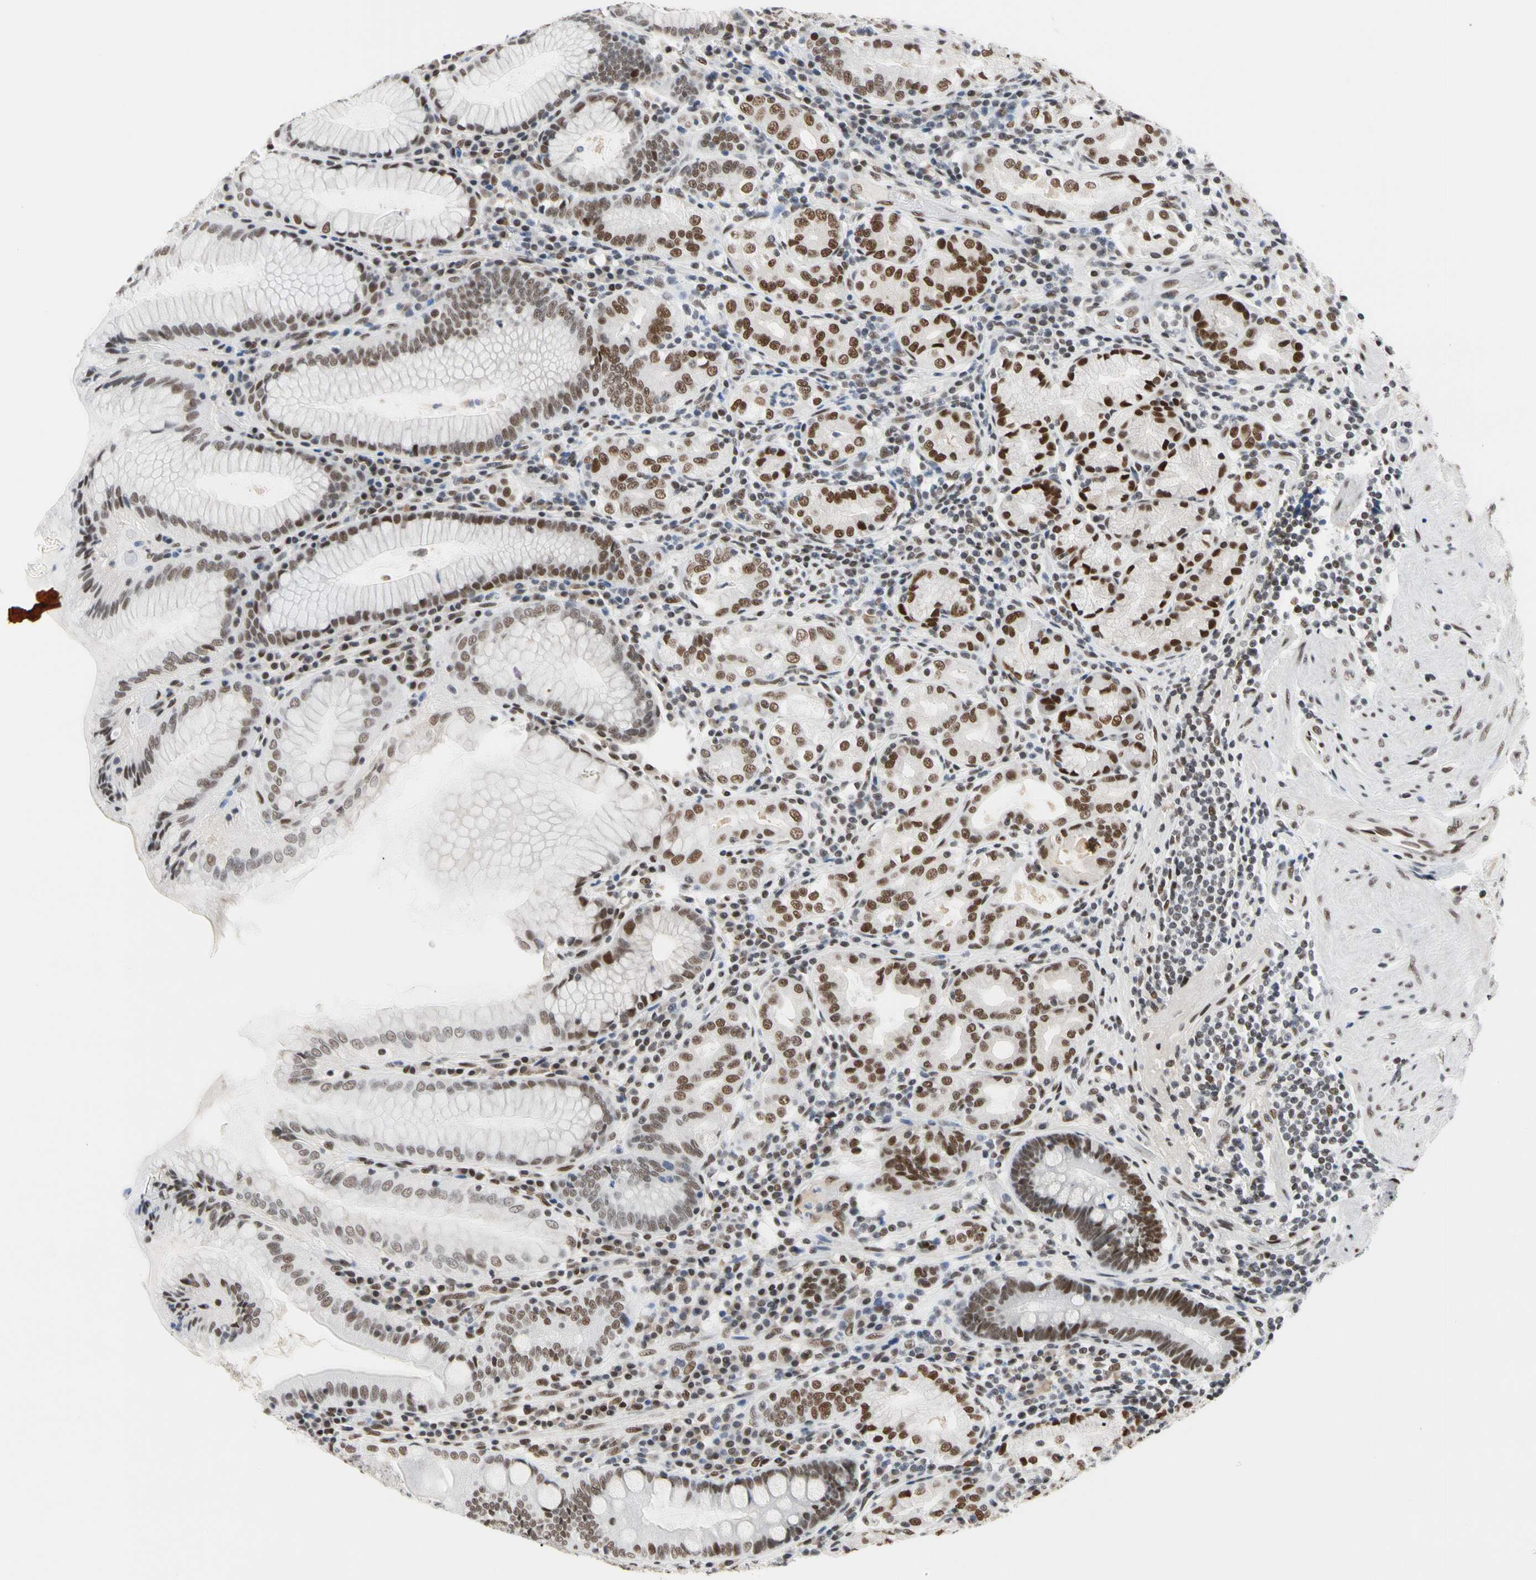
{"staining": {"intensity": "strong", "quantity": "25%-75%", "location": "nuclear"}, "tissue": "stomach", "cell_type": "Glandular cells", "image_type": "normal", "snomed": [{"axis": "morphology", "description": "Normal tissue, NOS"}, {"axis": "topography", "description": "Stomach, lower"}], "caption": "A brown stain shows strong nuclear expression of a protein in glandular cells of normal stomach. (DAB IHC with brightfield microscopy, high magnification).", "gene": "FAM98B", "patient": {"sex": "female", "age": 76}}